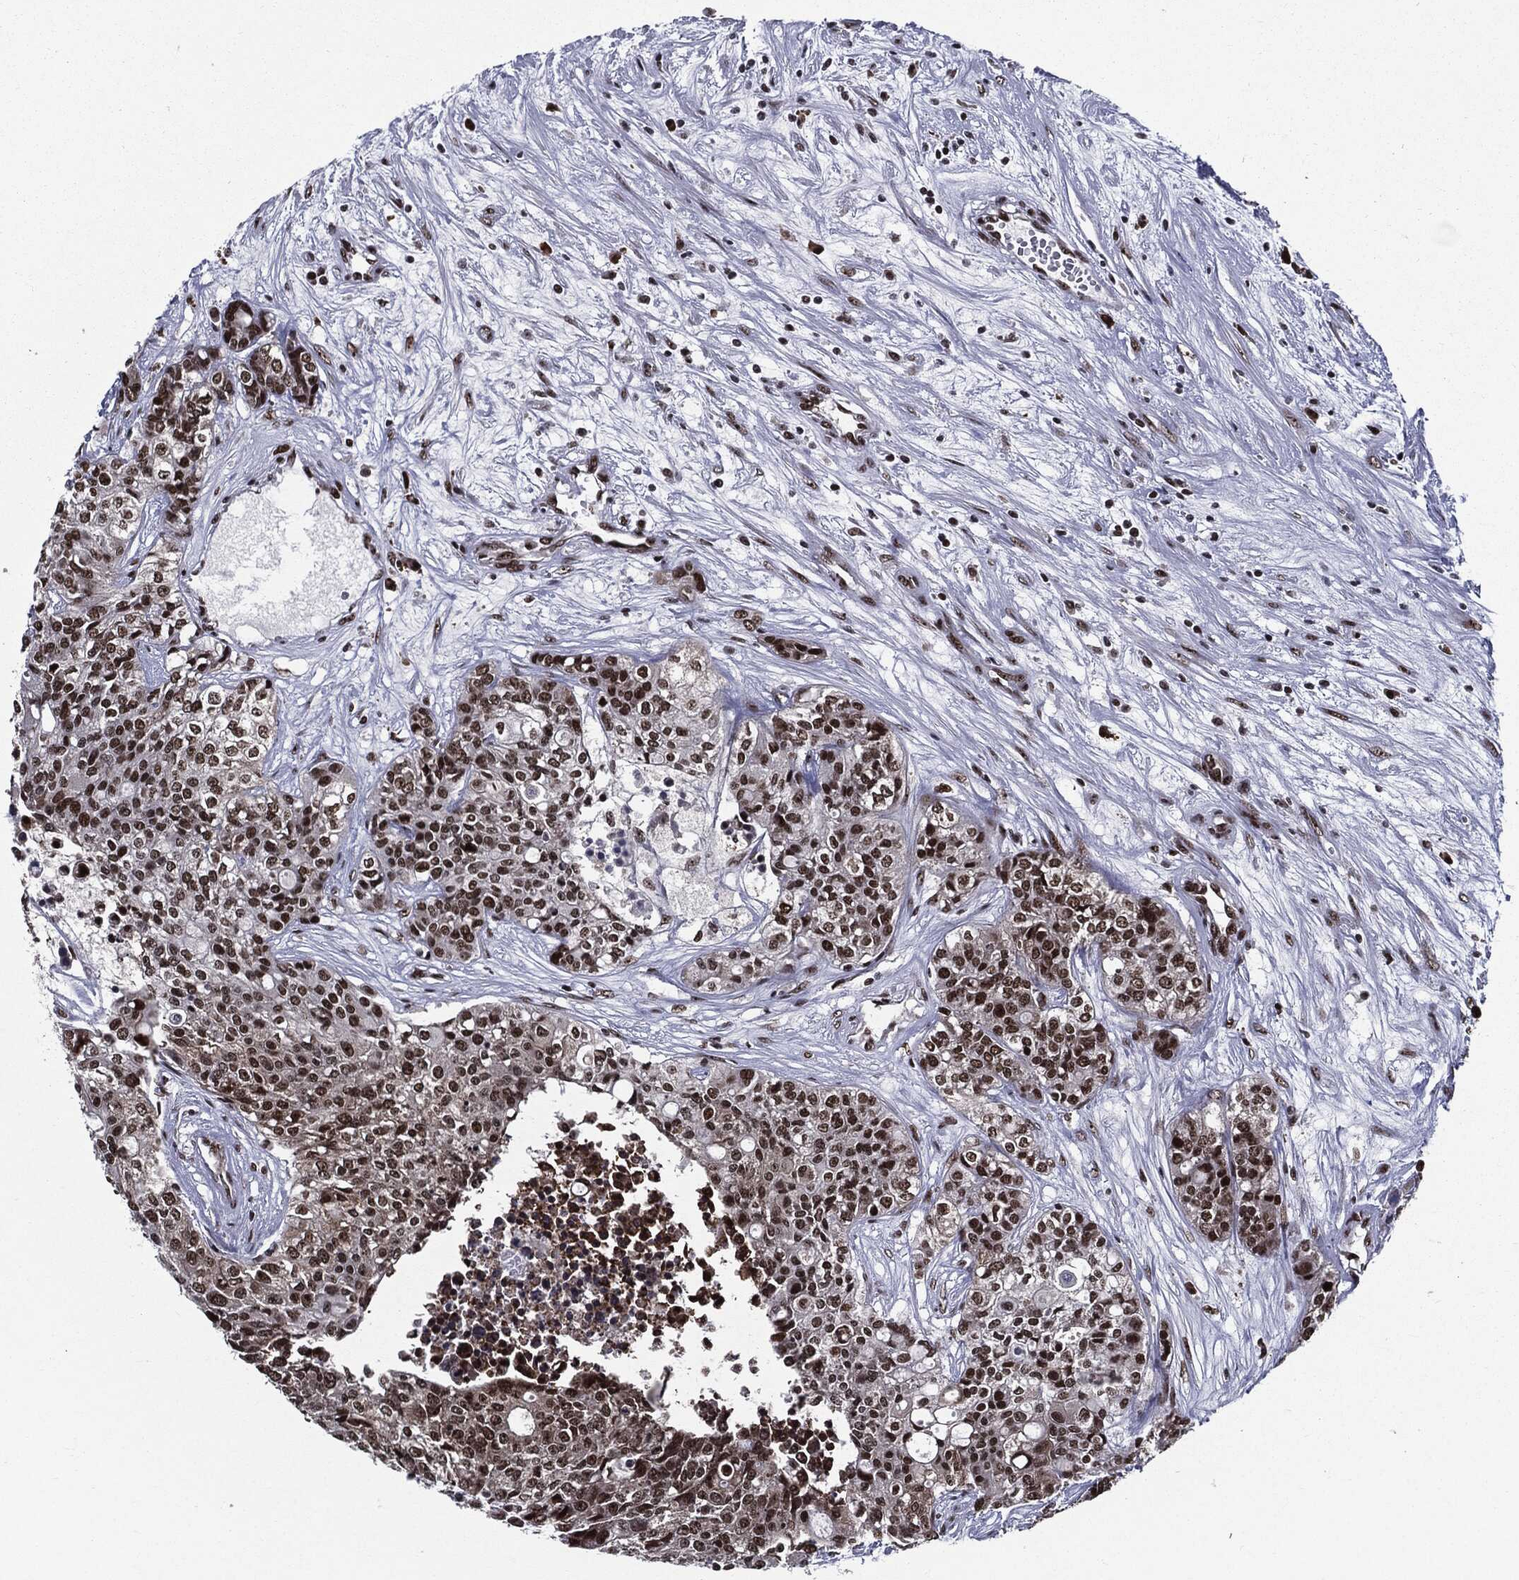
{"staining": {"intensity": "strong", "quantity": ">75%", "location": "nuclear"}, "tissue": "carcinoid", "cell_type": "Tumor cells", "image_type": "cancer", "snomed": [{"axis": "morphology", "description": "Carcinoid, malignant, NOS"}, {"axis": "topography", "description": "Colon"}], "caption": "The micrograph displays a brown stain indicating the presence of a protein in the nuclear of tumor cells in malignant carcinoid. (Brightfield microscopy of DAB IHC at high magnification).", "gene": "ZFP91", "patient": {"sex": "male", "age": 81}}